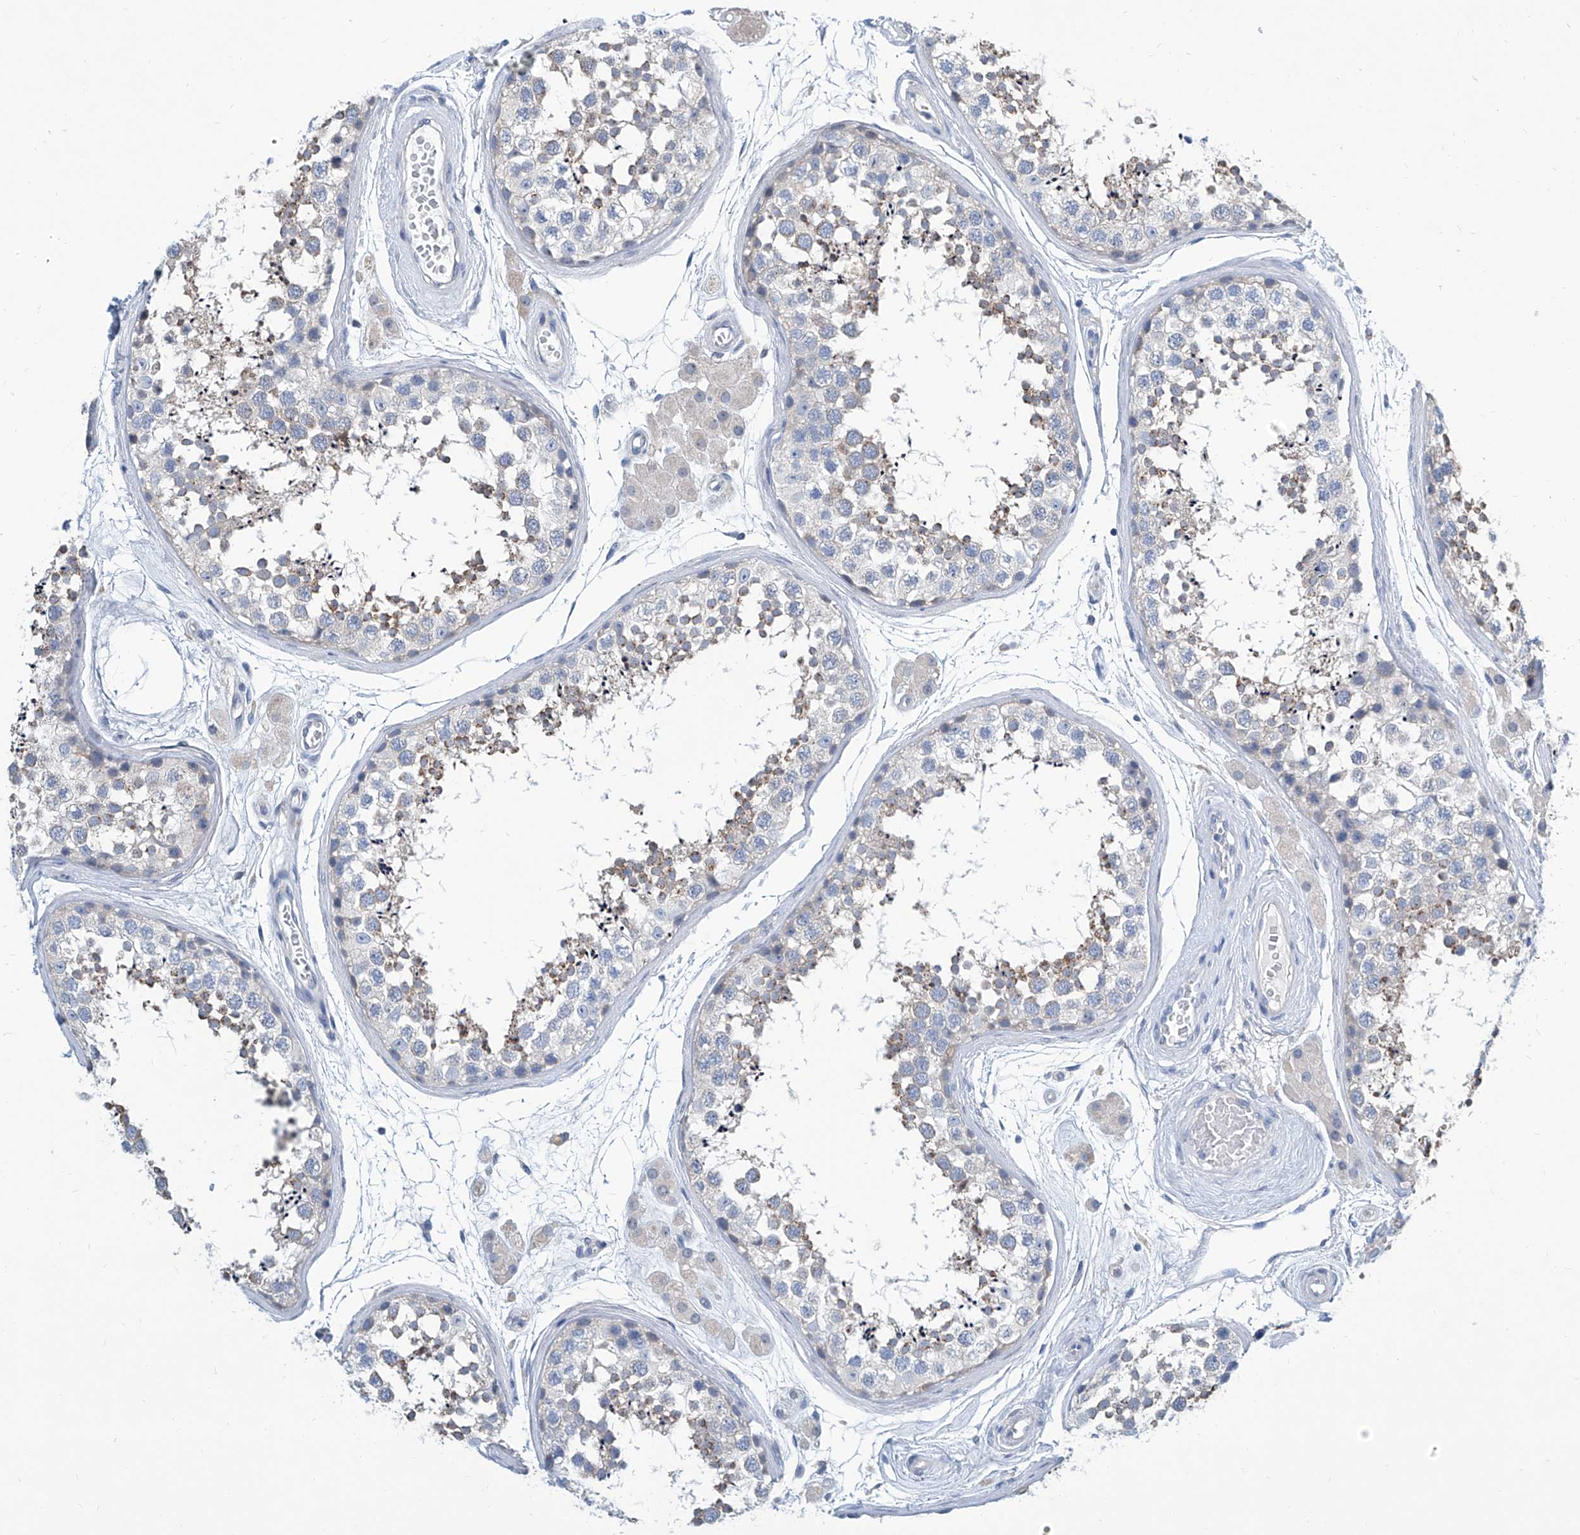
{"staining": {"intensity": "moderate", "quantity": "<25%", "location": "cytoplasmic/membranous"}, "tissue": "testis", "cell_type": "Cells in seminiferous ducts", "image_type": "normal", "snomed": [{"axis": "morphology", "description": "Normal tissue, NOS"}, {"axis": "topography", "description": "Testis"}], "caption": "Unremarkable testis displays moderate cytoplasmic/membranous expression in about <25% of cells in seminiferous ducts, visualized by immunohistochemistry. Ihc stains the protein in brown and the nuclei are stained blue.", "gene": "ZNF519", "patient": {"sex": "male", "age": 56}}